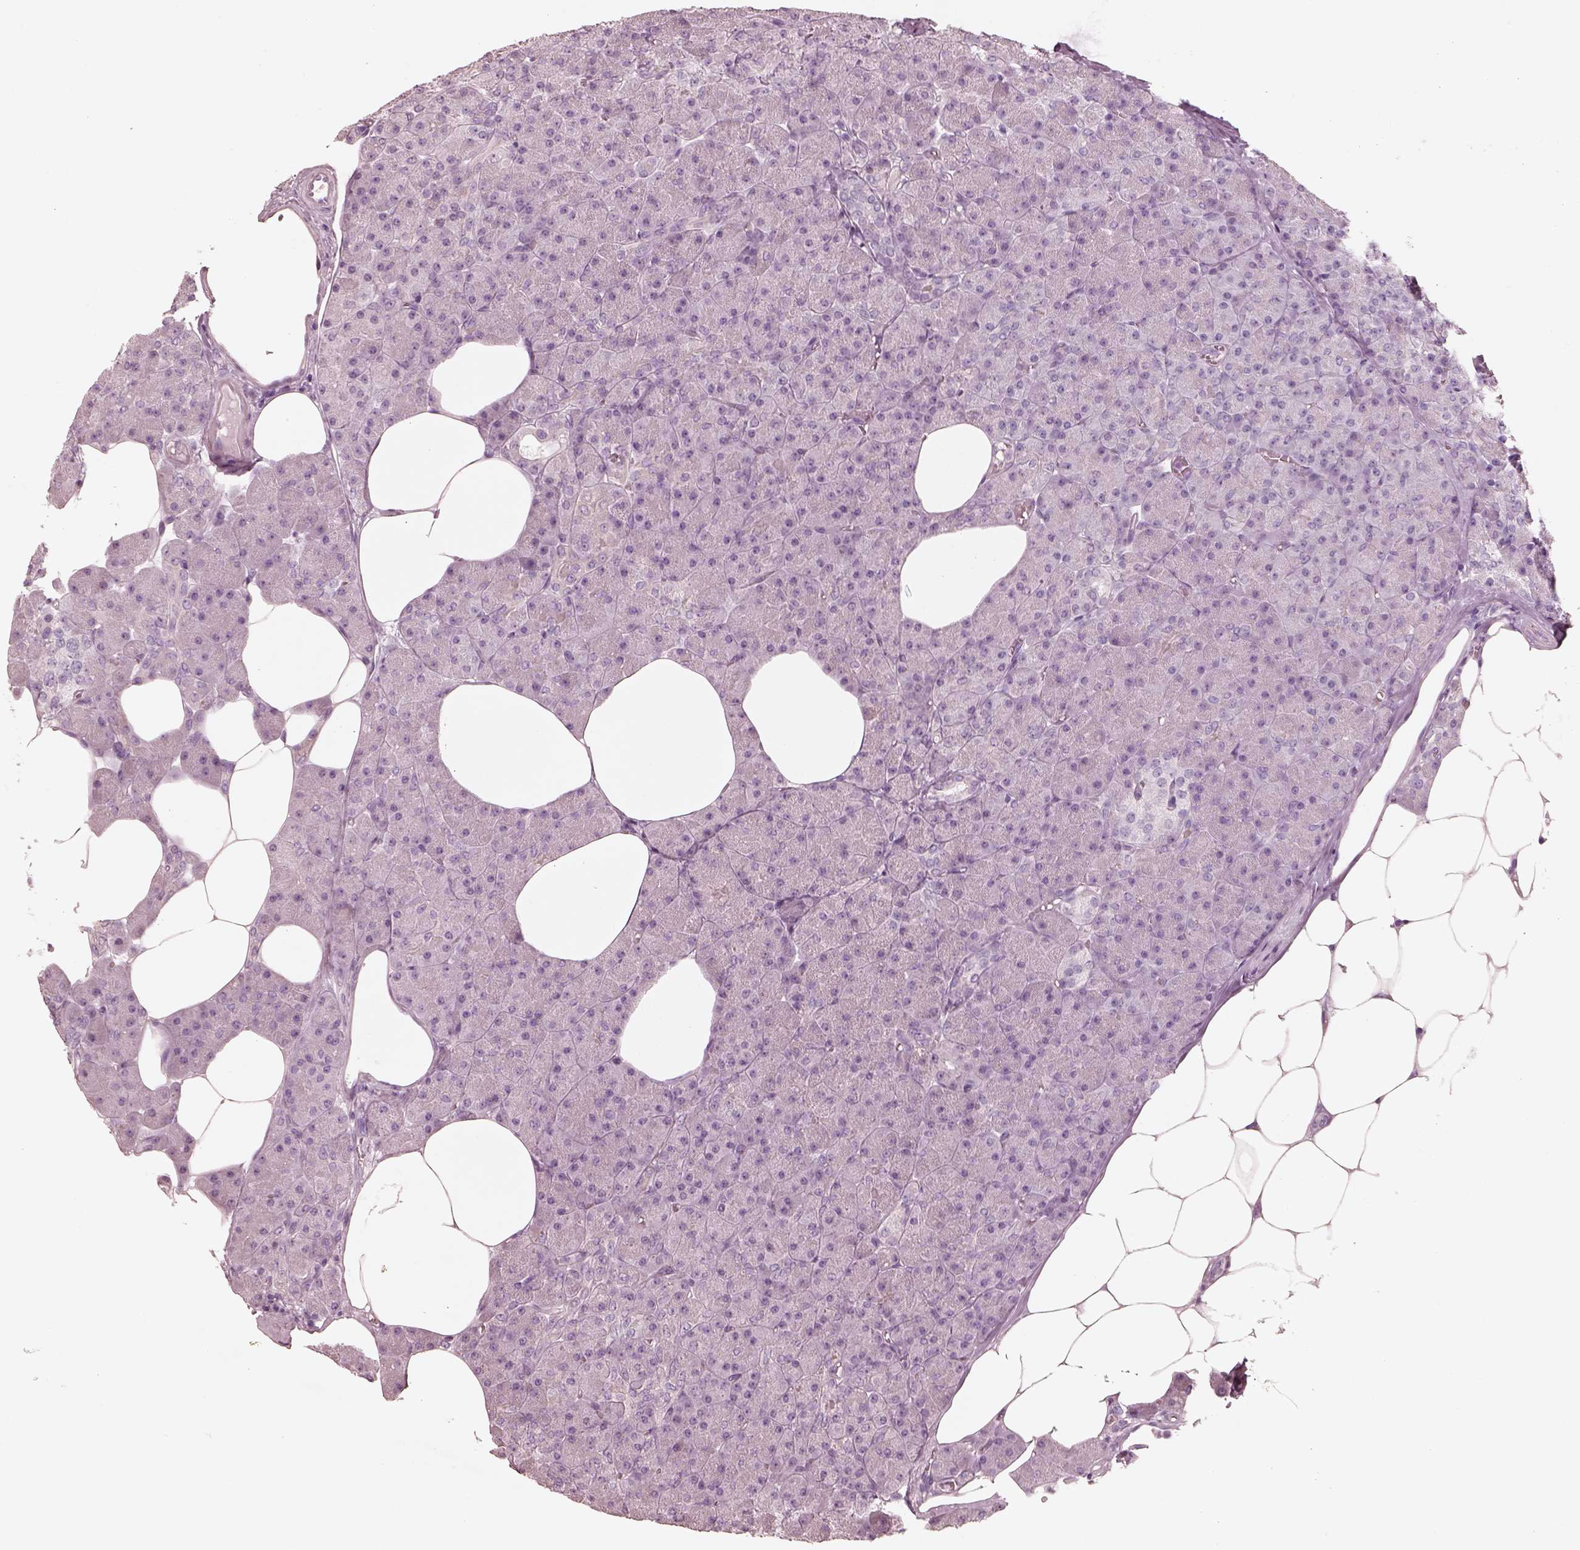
{"staining": {"intensity": "negative", "quantity": "none", "location": "none"}, "tissue": "pancreas", "cell_type": "Exocrine glandular cells", "image_type": "normal", "snomed": [{"axis": "morphology", "description": "Normal tissue, NOS"}, {"axis": "topography", "description": "Pancreas"}], "caption": "This is a photomicrograph of immunohistochemistry (IHC) staining of benign pancreas, which shows no expression in exocrine glandular cells.", "gene": "ZP4", "patient": {"sex": "female", "age": 45}}